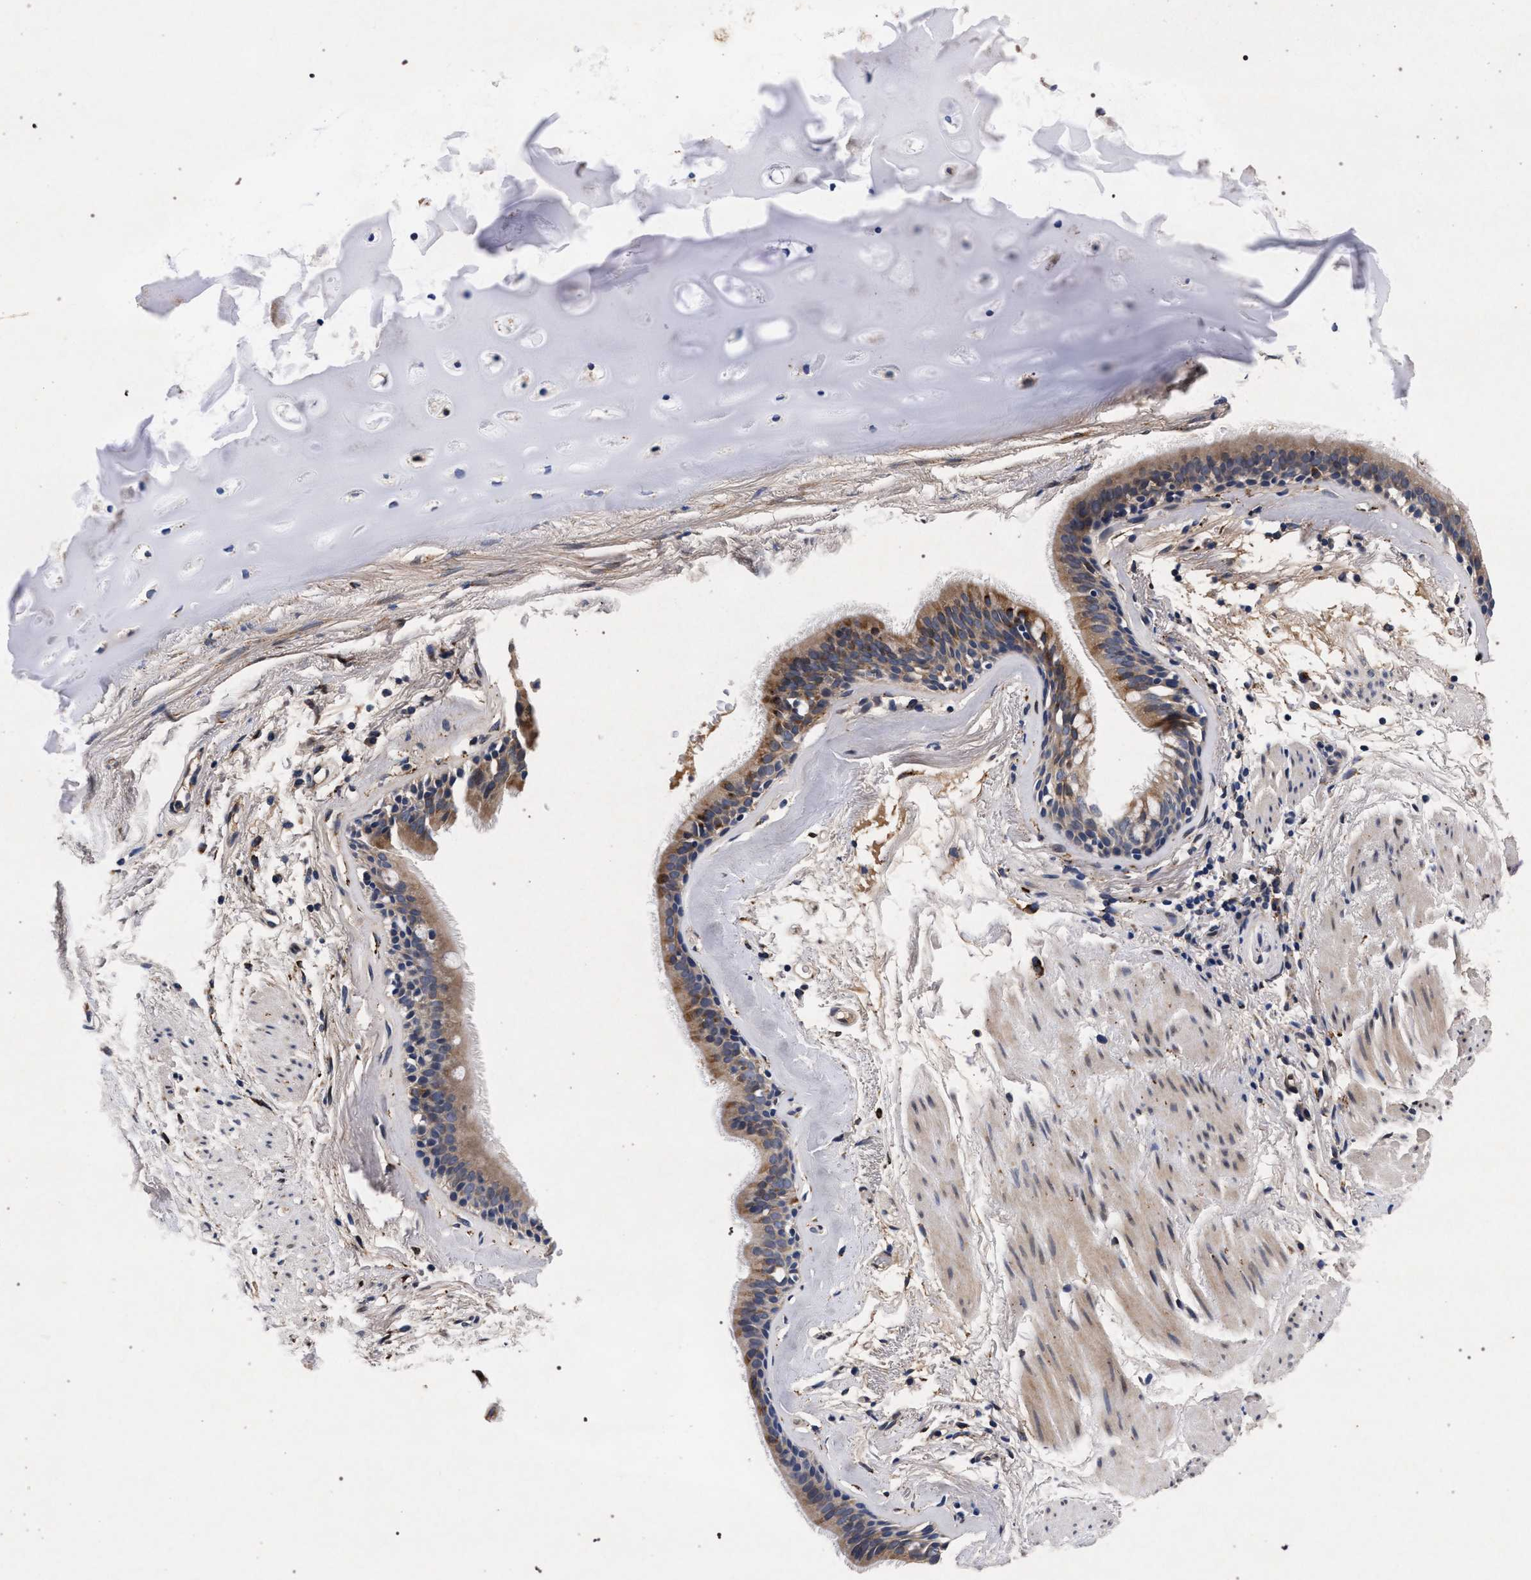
{"staining": {"intensity": "moderate", "quantity": ">75%", "location": "cytoplasmic/membranous"}, "tissue": "bronchus", "cell_type": "Respiratory epithelial cells", "image_type": "normal", "snomed": [{"axis": "morphology", "description": "Normal tissue, NOS"}, {"axis": "topography", "description": "Cartilage tissue"}], "caption": "Brown immunohistochemical staining in unremarkable bronchus displays moderate cytoplasmic/membranous expression in approximately >75% of respiratory epithelial cells.", "gene": "NEK7", "patient": {"sex": "female", "age": 63}}